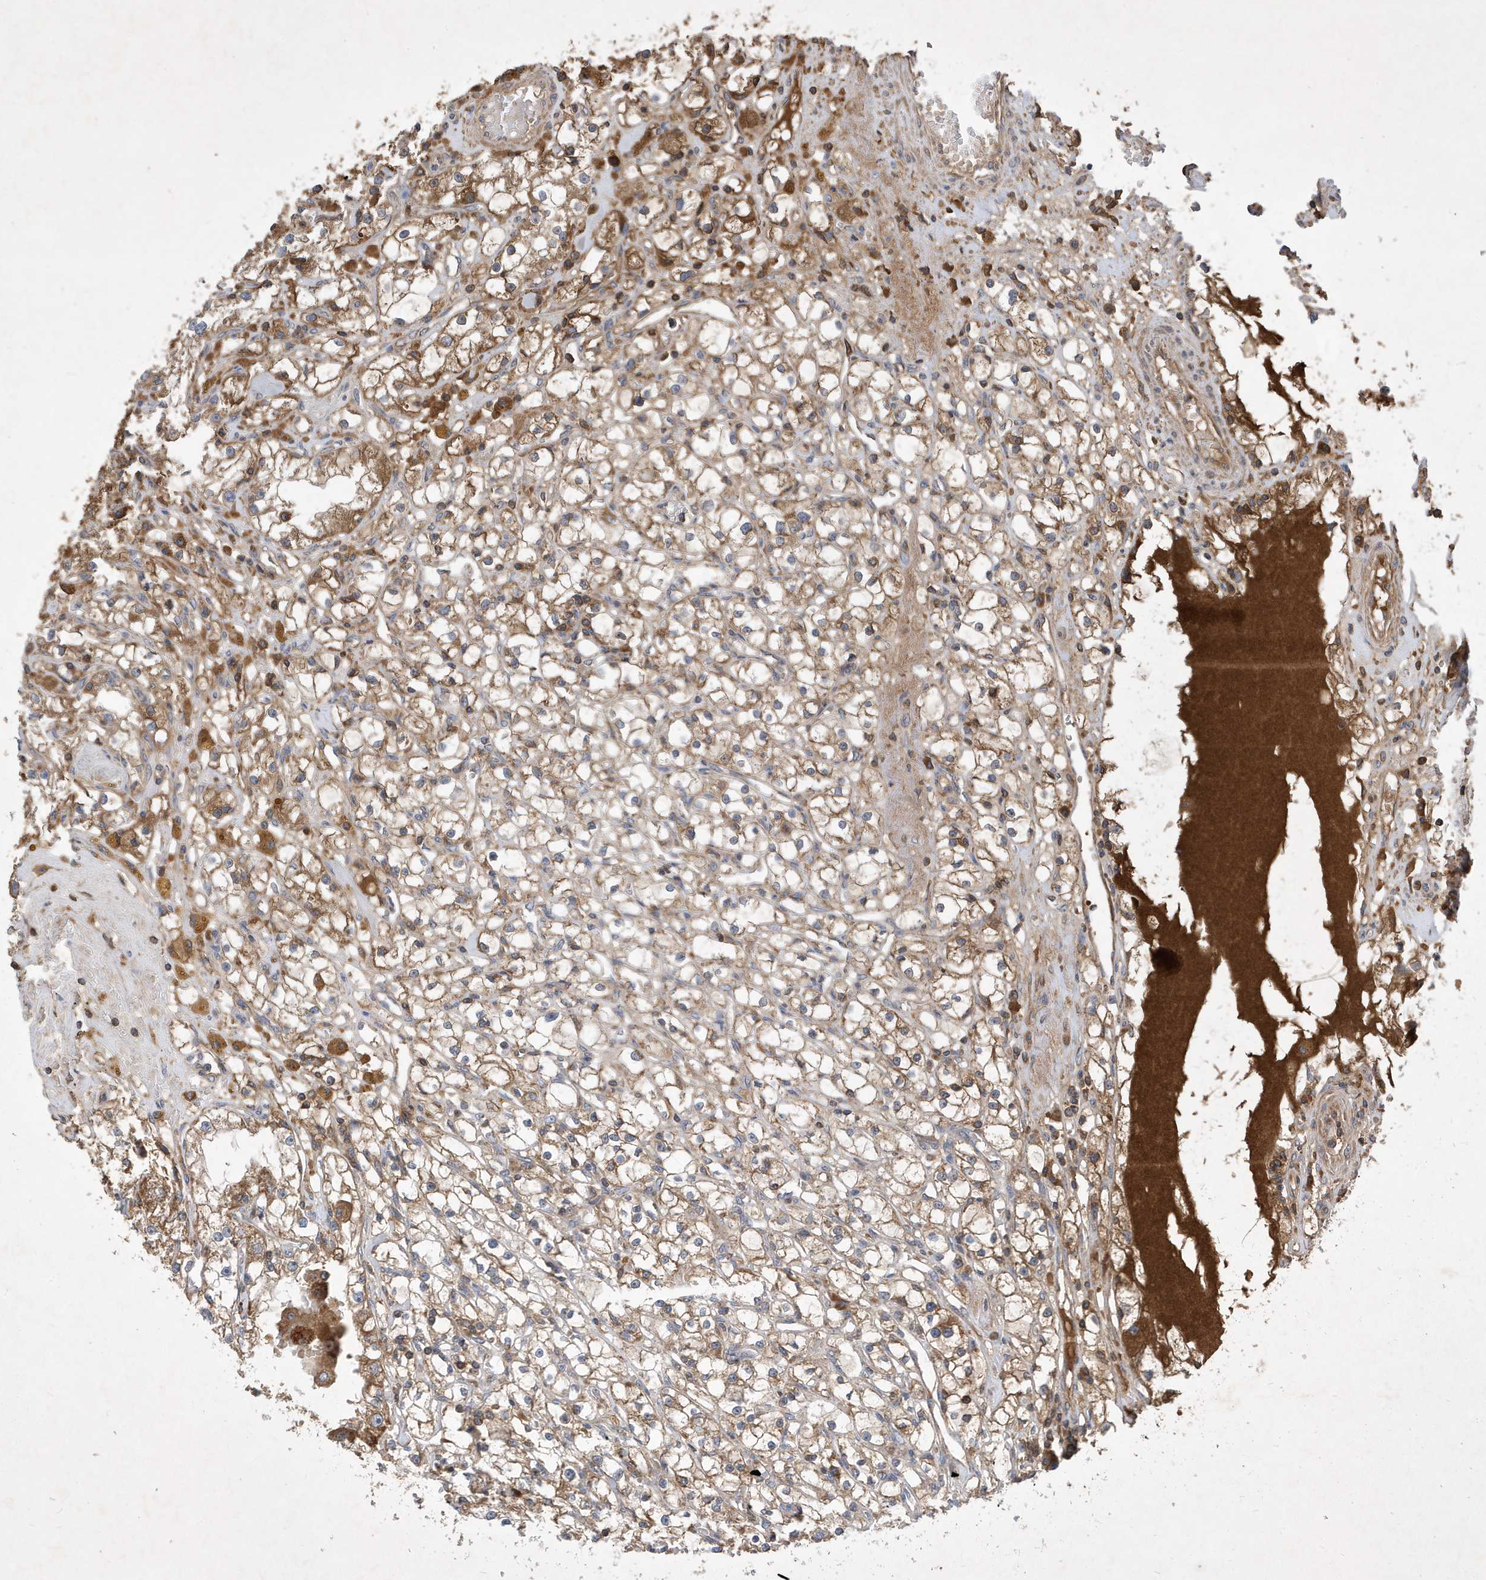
{"staining": {"intensity": "moderate", "quantity": ">75%", "location": "cytoplasmic/membranous"}, "tissue": "renal cancer", "cell_type": "Tumor cells", "image_type": "cancer", "snomed": [{"axis": "morphology", "description": "Adenocarcinoma, NOS"}, {"axis": "topography", "description": "Kidney"}], "caption": "An image showing moderate cytoplasmic/membranous staining in approximately >75% of tumor cells in renal cancer, as visualized by brown immunohistochemical staining.", "gene": "STK19", "patient": {"sex": "male", "age": 56}}